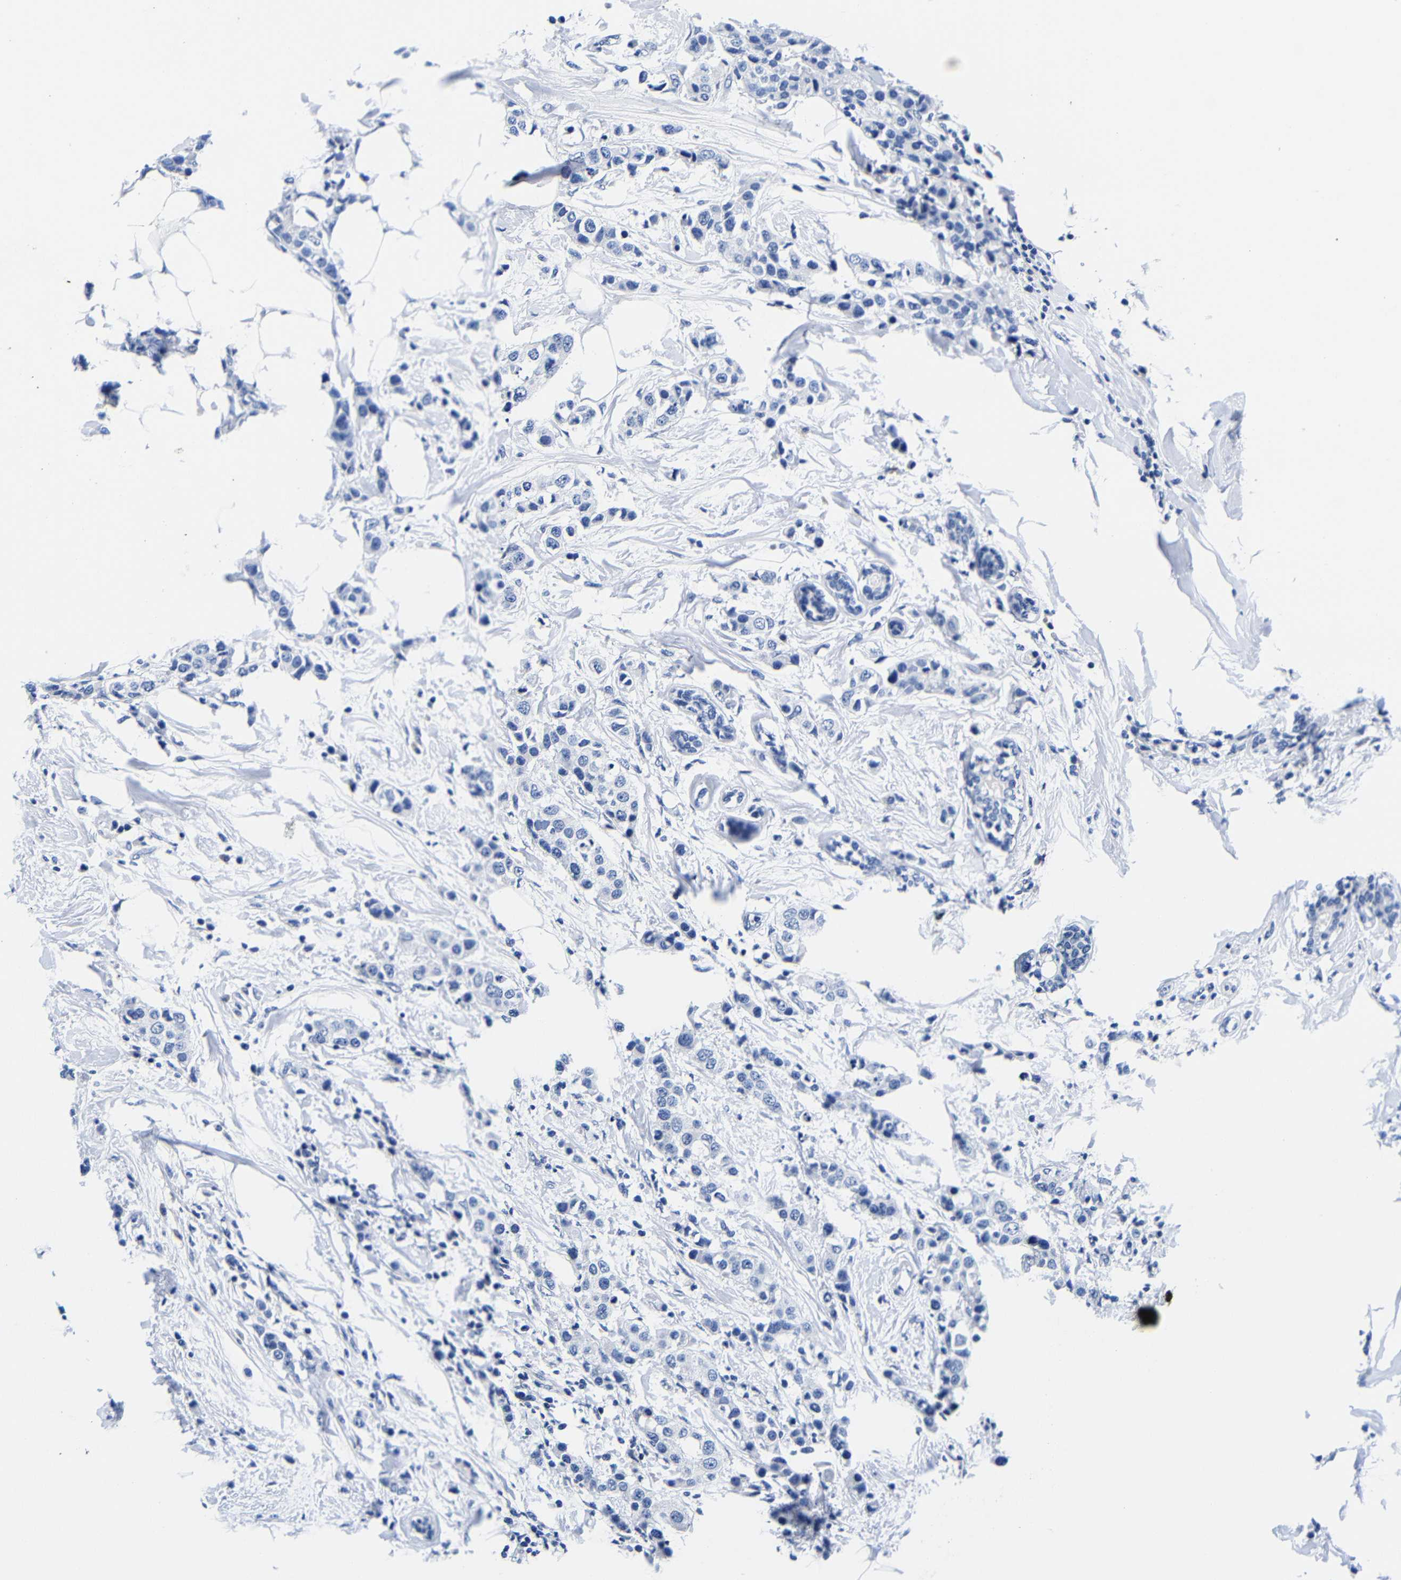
{"staining": {"intensity": "negative", "quantity": "none", "location": "none"}, "tissue": "breast cancer", "cell_type": "Tumor cells", "image_type": "cancer", "snomed": [{"axis": "morphology", "description": "Normal tissue, NOS"}, {"axis": "morphology", "description": "Duct carcinoma"}, {"axis": "topography", "description": "Breast"}], "caption": "Image shows no significant protein expression in tumor cells of breast cancer (infiltrating ductal carcinoma). (DAB (3,3'-diaminobenzidine) immunohistochemistry (IHC) visualized using brightfield microscopy, high magnification).", "gene": "CLEC4G", "patient": {"sex": "female", "age": 50}}